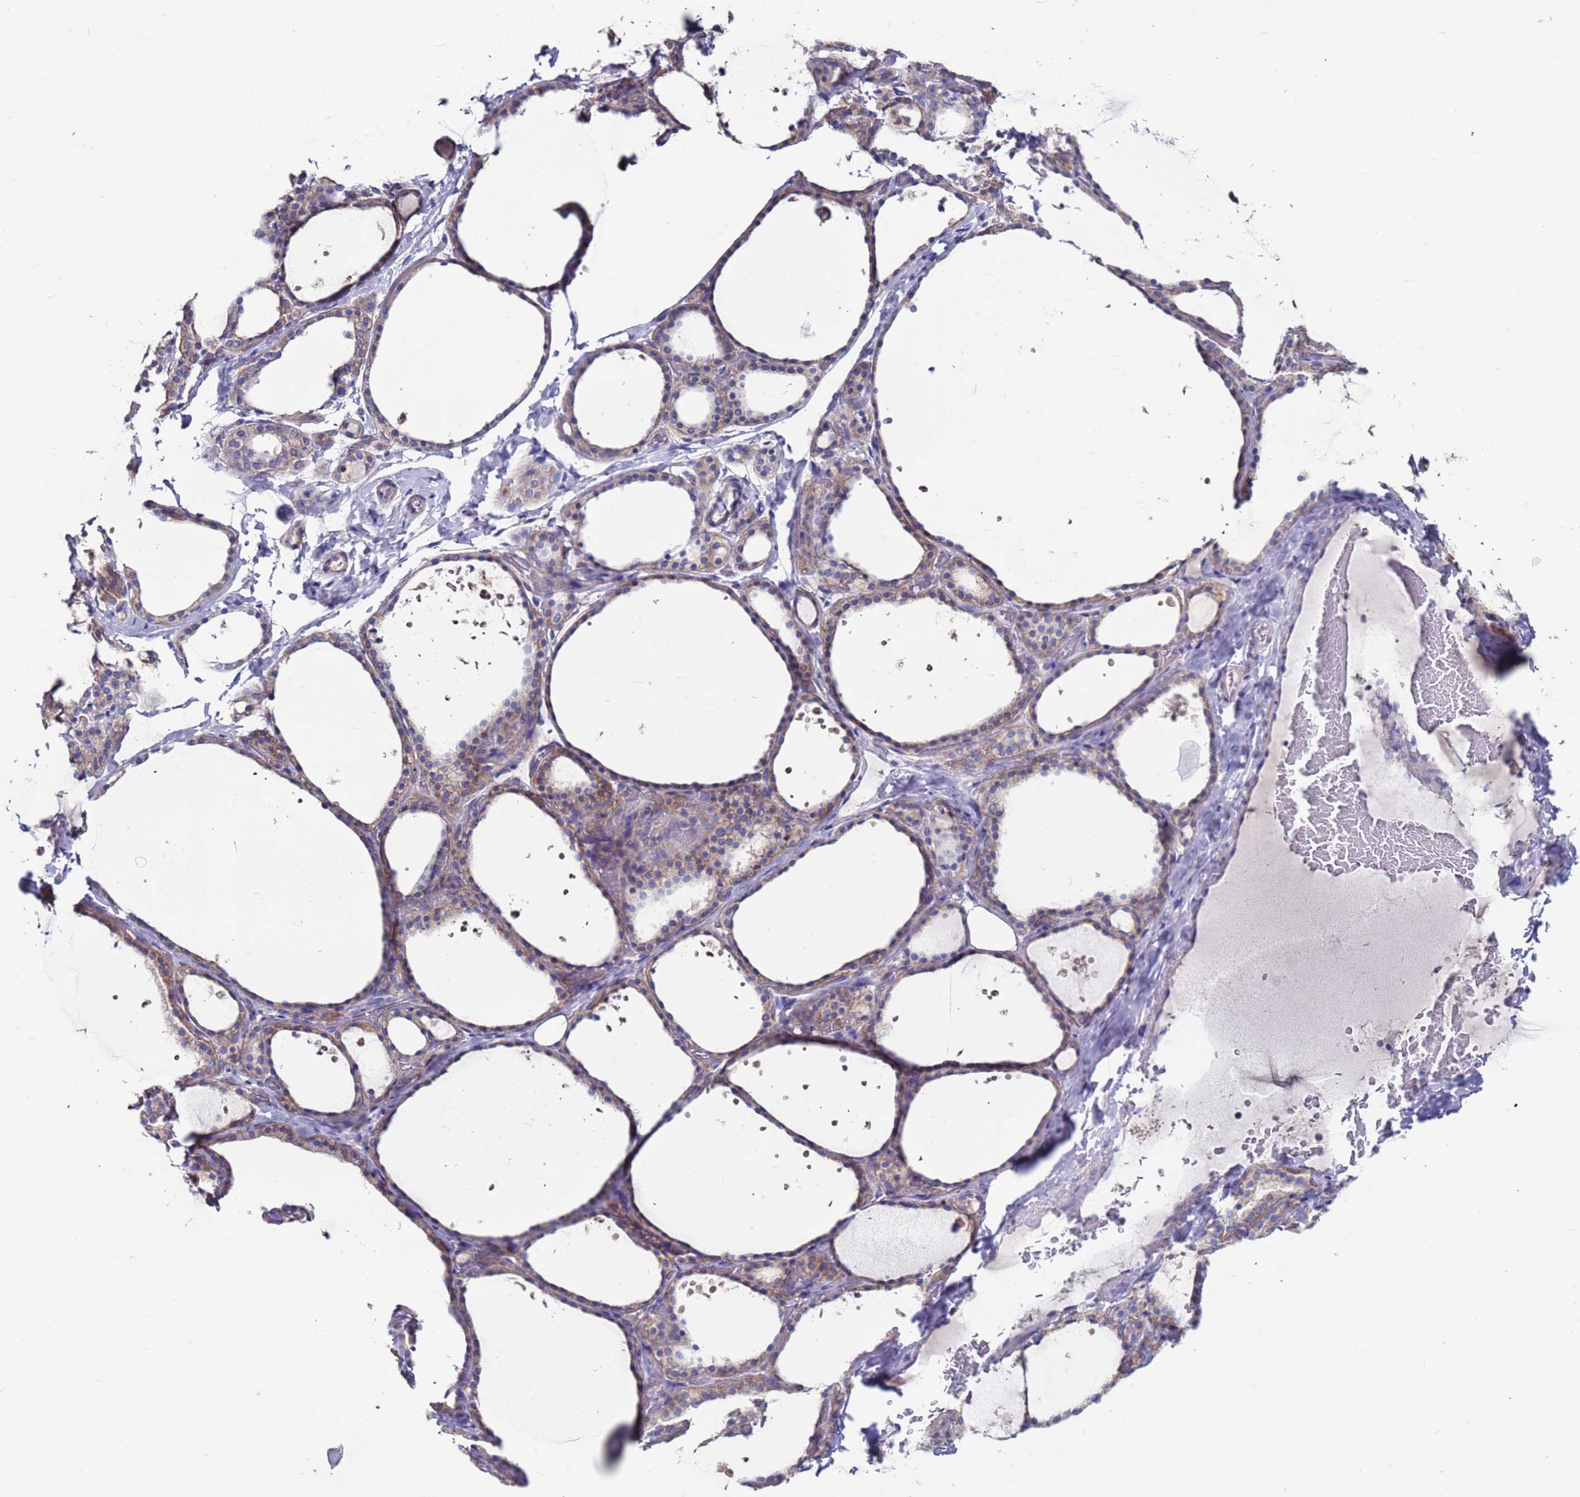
{"staining": {"intensity": "moderate", "quantity": "25%-75%", "location": "cytoplasmic/membranous"}, "tissue": "thyroid gland", "cell_type": "Glandular cells", "image_type": "normal", "snomed": [{"axis": "morphology", "description": "Normal tissue, NOS"}, {"axis": "topography", "description": "Thyroid gland"}], "caption": "The micrograph demonstrates staining of unremarkable thyroid gland, revealing moderate cytoplasmic/membranous protein expression (brown color) within glandular cells. (DAB (3,3'-diaminobenzidine) = brown stain, brightfield microscopy at high magnification).", "gene": "KRTCAP3", "patient": {"sex": "female", "age": 44}}